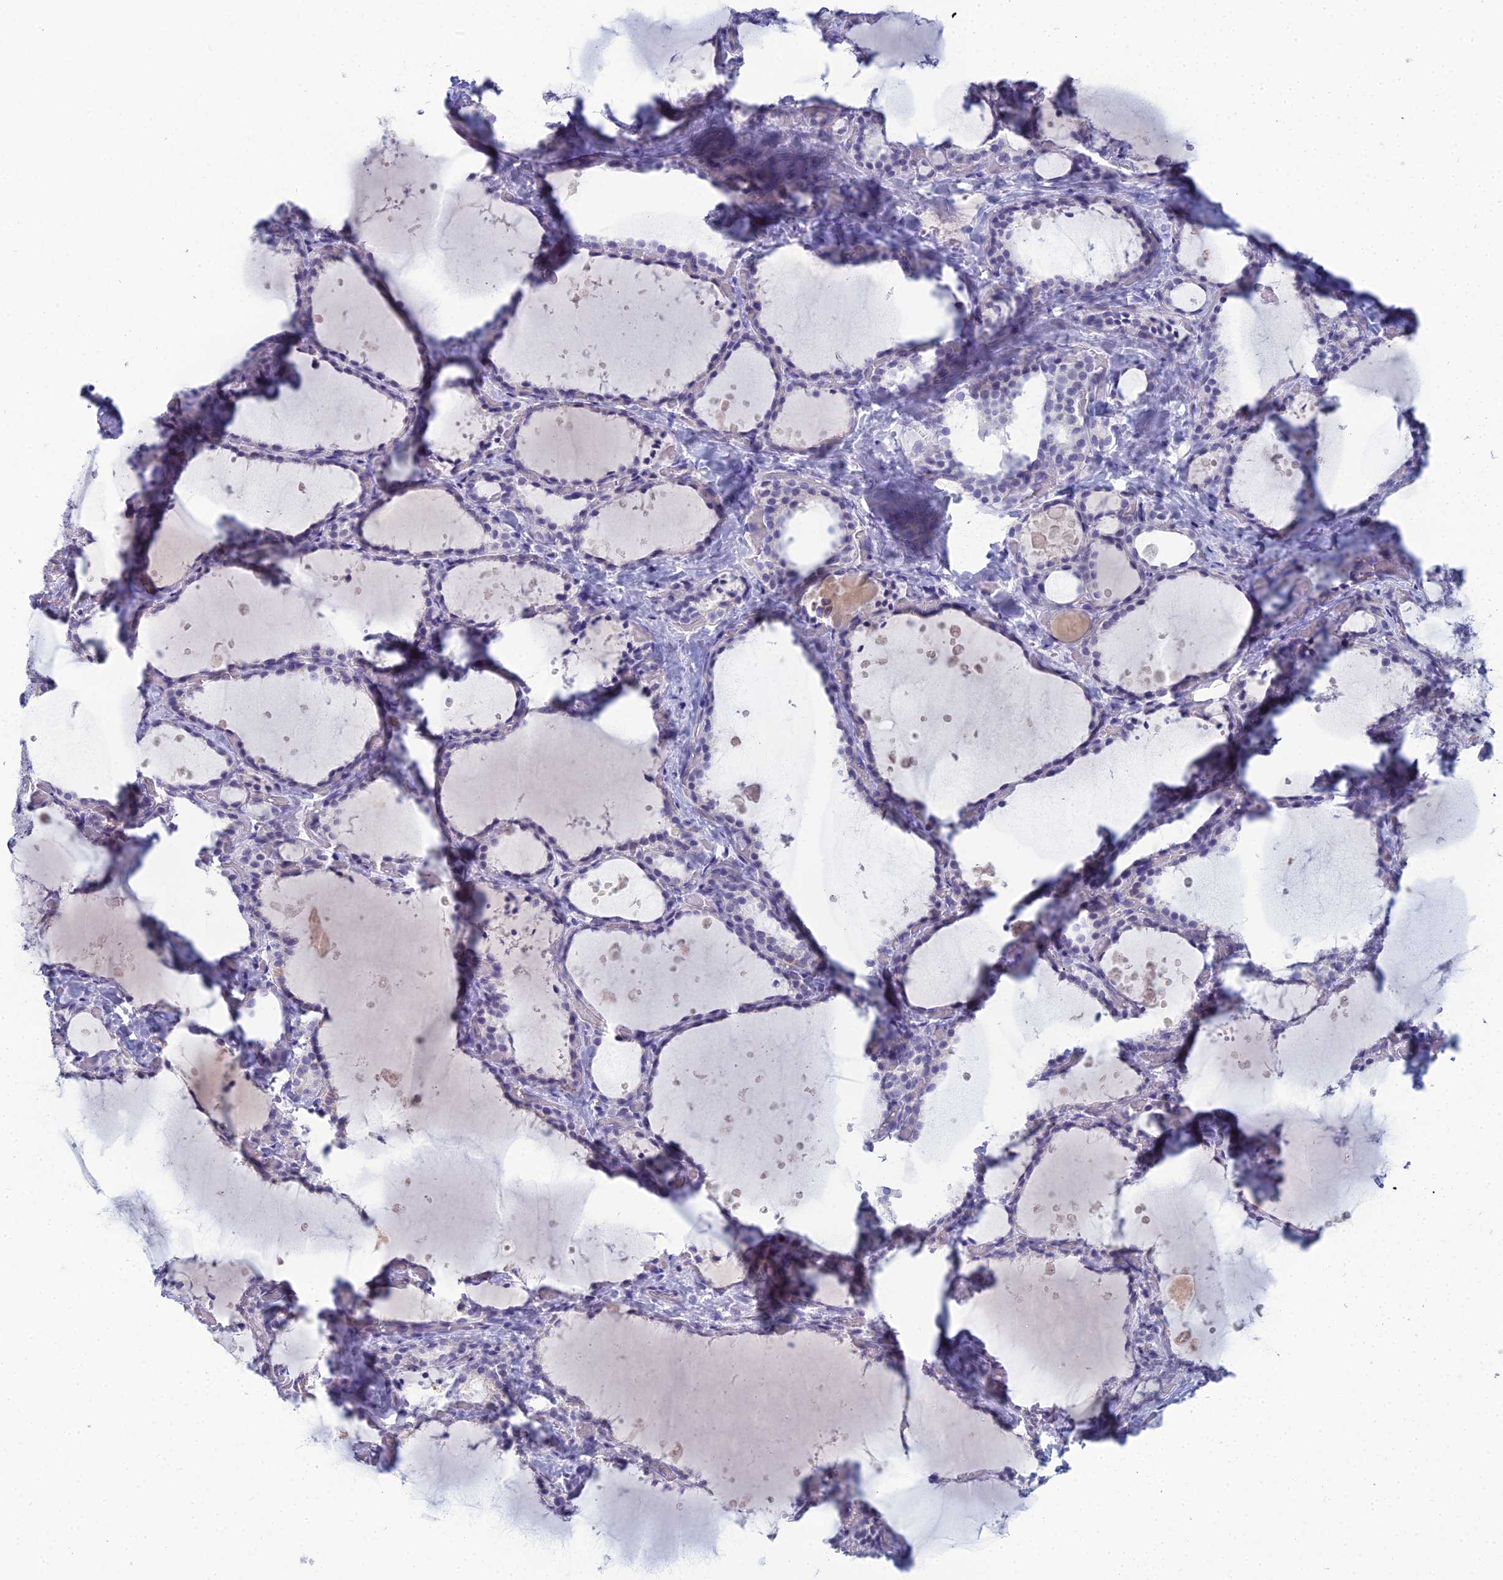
{"staining": {"intensity": "negative", "quantity": "none", "location": "none"}, "tissue": "thyroid gland", "cell_type": "Glandular cells", "image_type": "normal", "snomed": [{"axis": "morphology", "description": "Normal tissue, NOS"}, {"axis": "topography", "description": "Thyroid gland"}], "caption": "High magnification brightfield microscopy of normal thyroid gland stained with DAB (brown) and counterstained with hematoxylin (blue): glandular cells show no significant expression. Brightfield microscopy of immunohistochemistry (IHC) stained with DAB (3,3'-diaminobenzidine) (brown) and hematoxylin (blue), captured at high magnification.", "gene": "MUC13", "patient": {"sex": "female", "age": 44}}